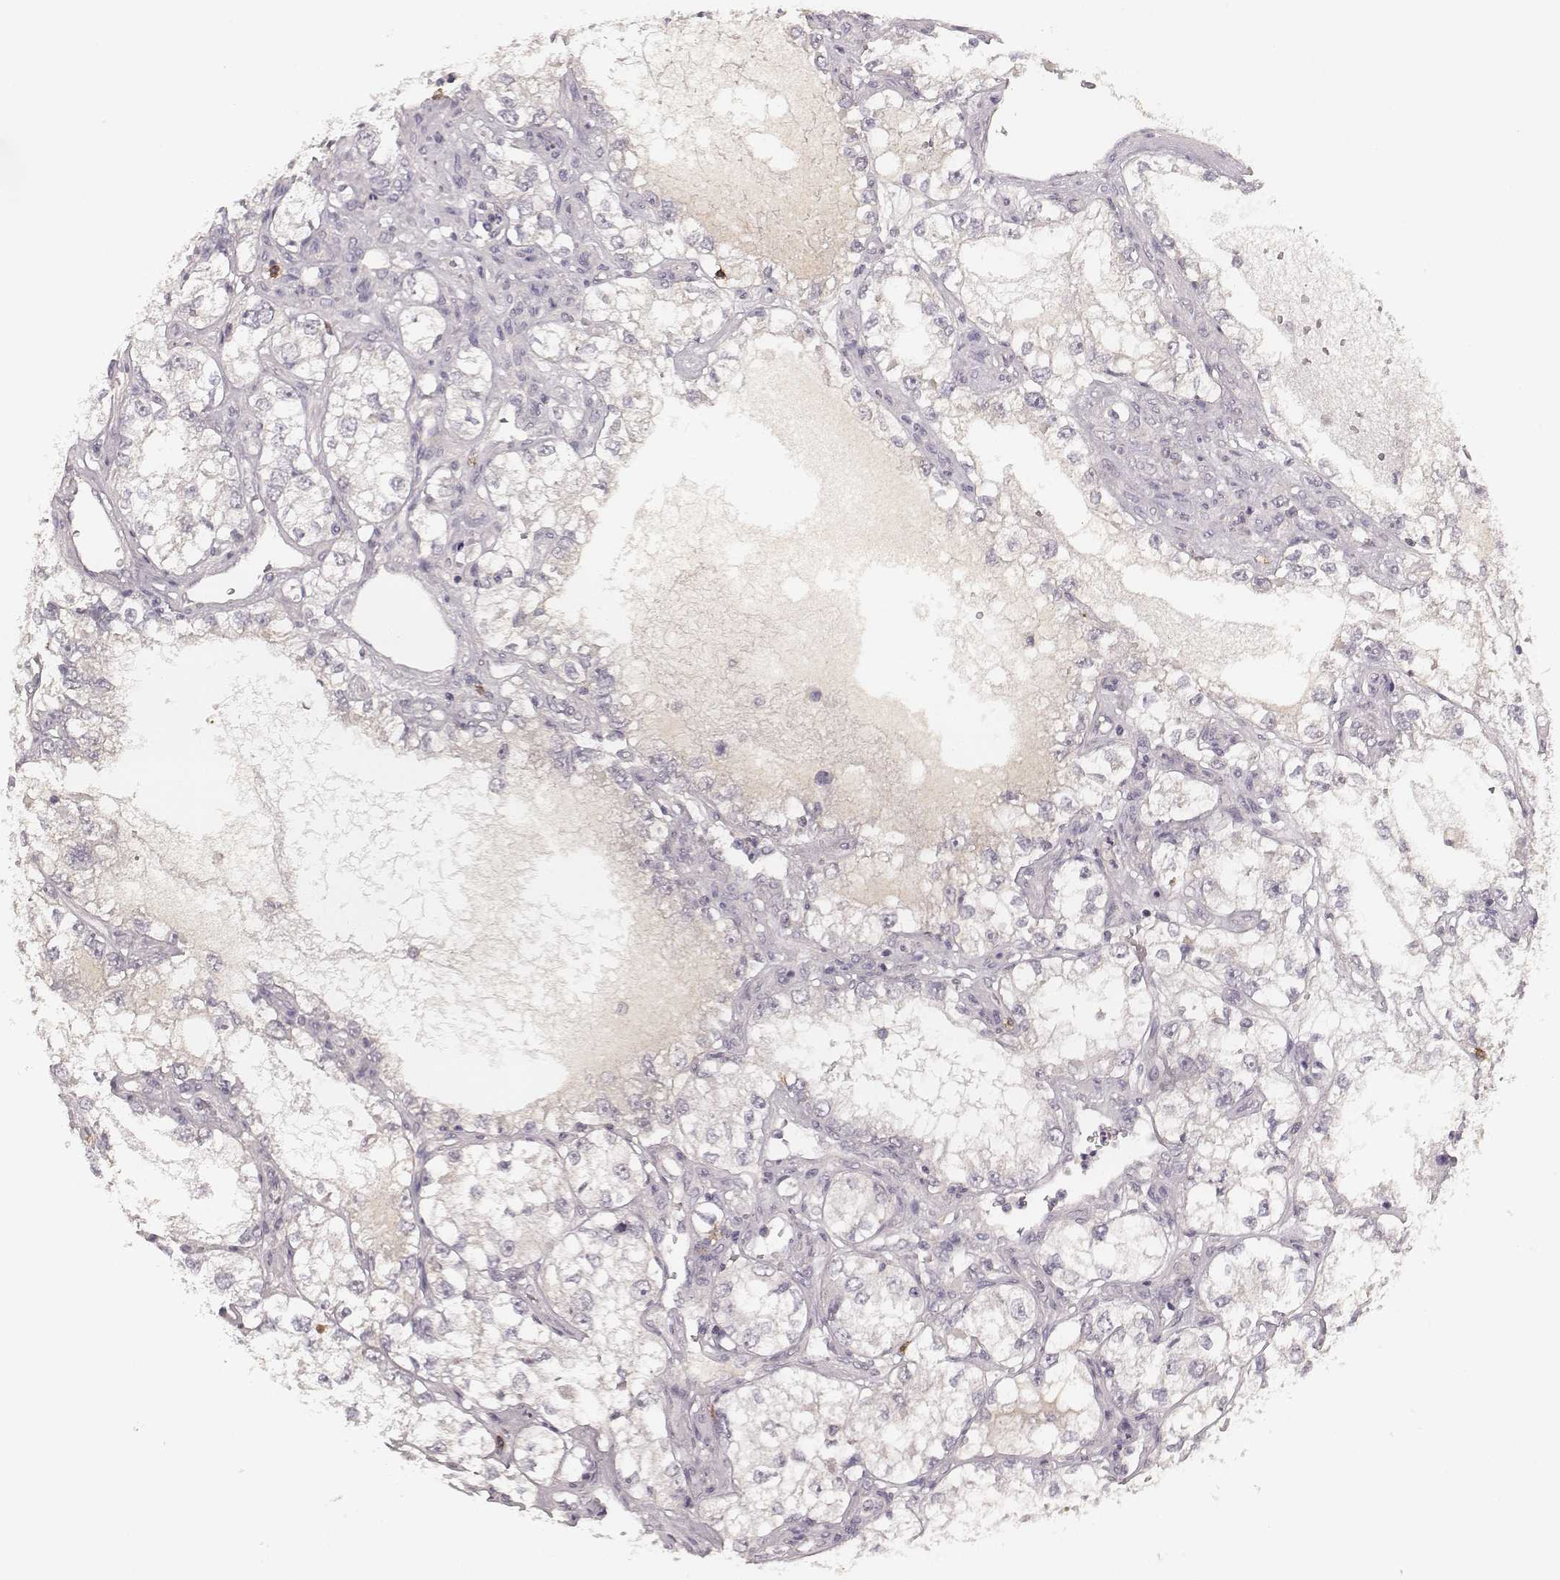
{"staining": {"intensity": "negative", "quantity": "none", "location": "none"}, "tissue": "renal cancer", "cell_type": "Tumor cells", "image_type": "cancer", "snomed": [{"axis": "morphology", "description": "Adenocarcinoma, NOS"}, {"axis": "topography", "description": "Kidney"}], "caption": "Protein analysis of renal cancer (adenocarcinoma) shows no significant staining in tumor cells.", "gene": "CD8A", "patient": {"sex": "female", "age": 59}}